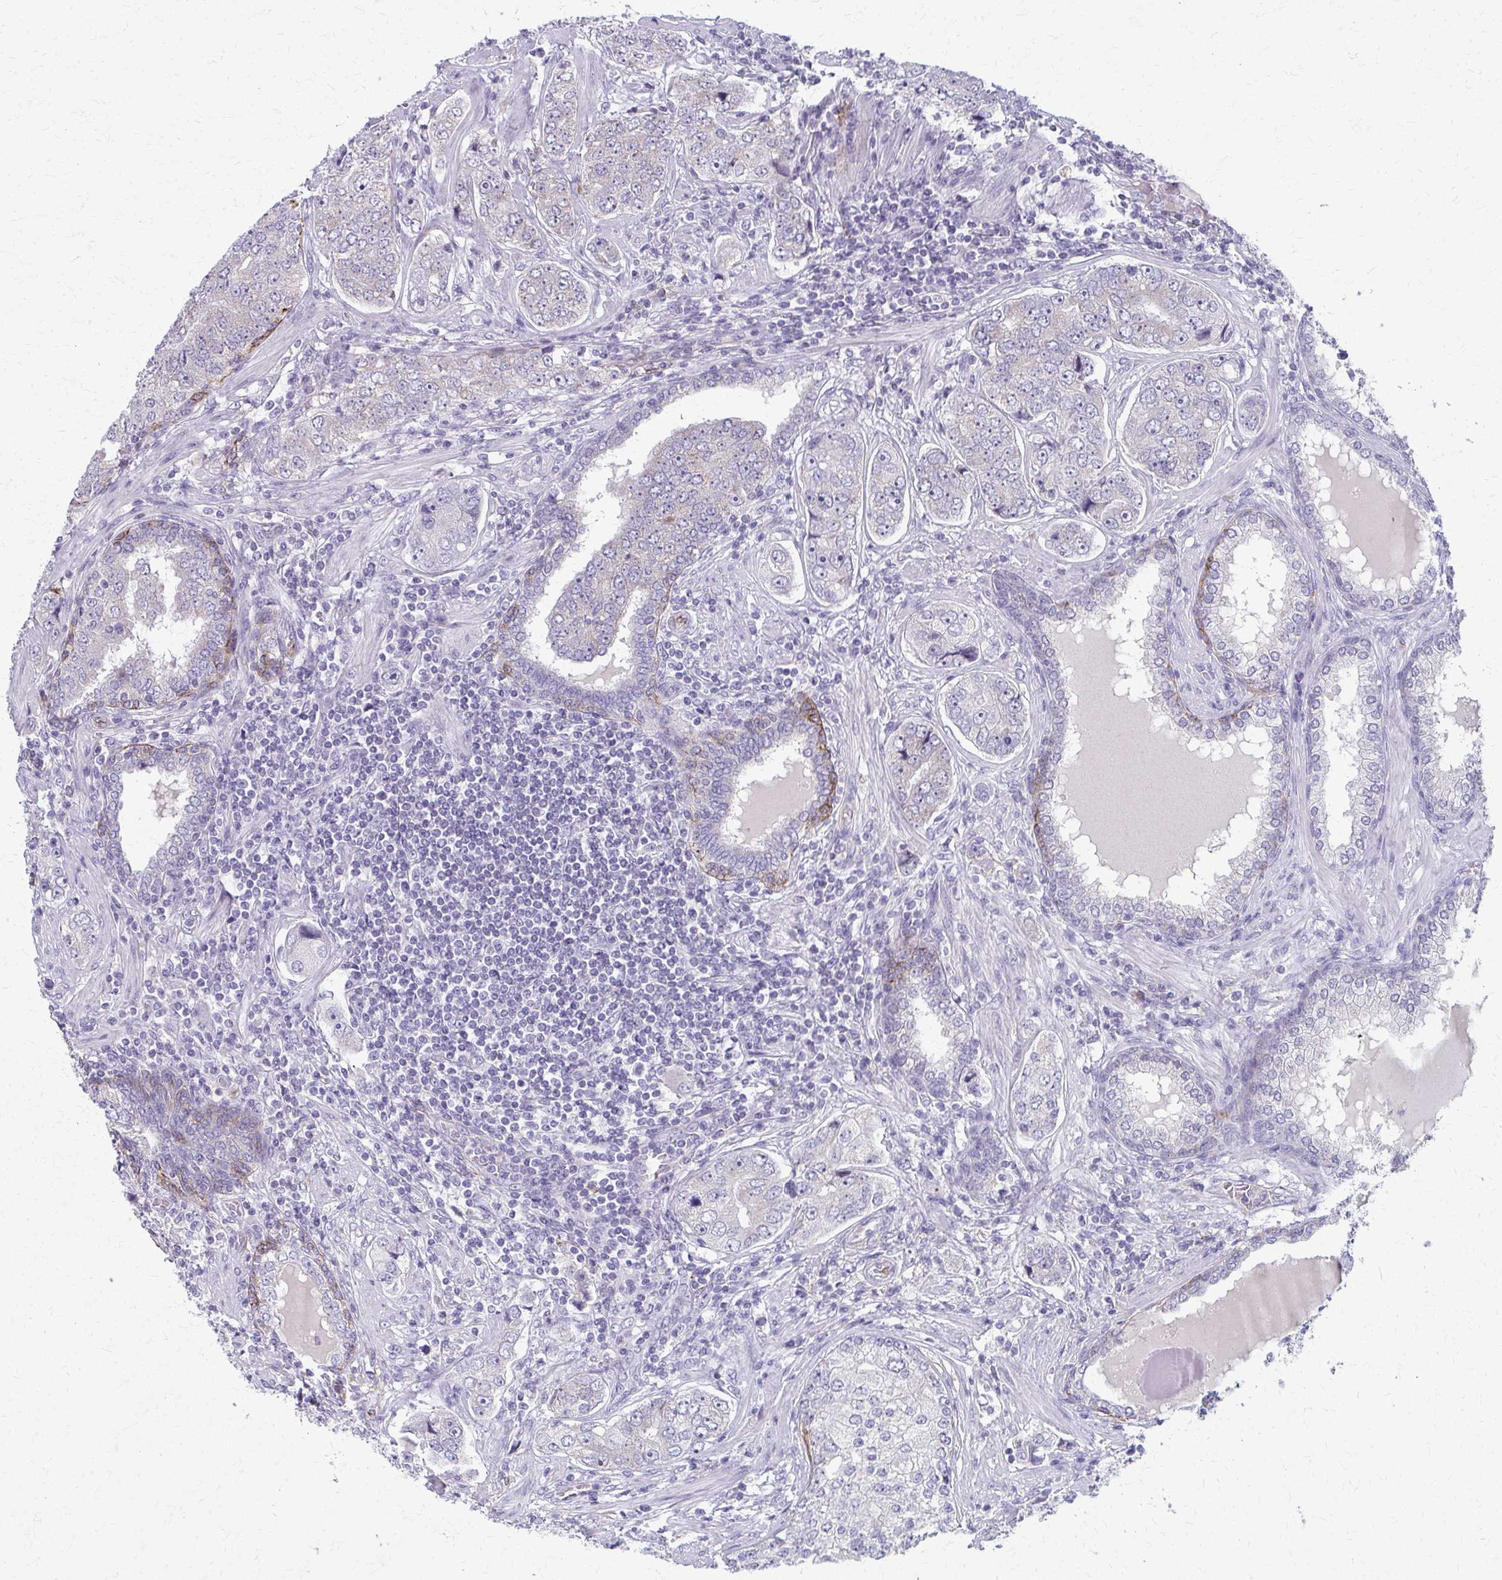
{"staining": {"intensity": "negative", "quantity": "none", "location": "none"}, "tissue": "prostate cancer", "cell_type": "Tumor cells", "image_type": "cancer", "snomed": [{"axis": "morphology", "description": "Adenocarcinoma, High grade"}, {"axis": "topography", "description": "Prostate"}], "caption": "Tumor cells are negative for protein expression in human prostate cancer (high-grade adenocarcinoma).", "gene": "ADIPOQ", "patient": {"sex": "male", "age": 60}}